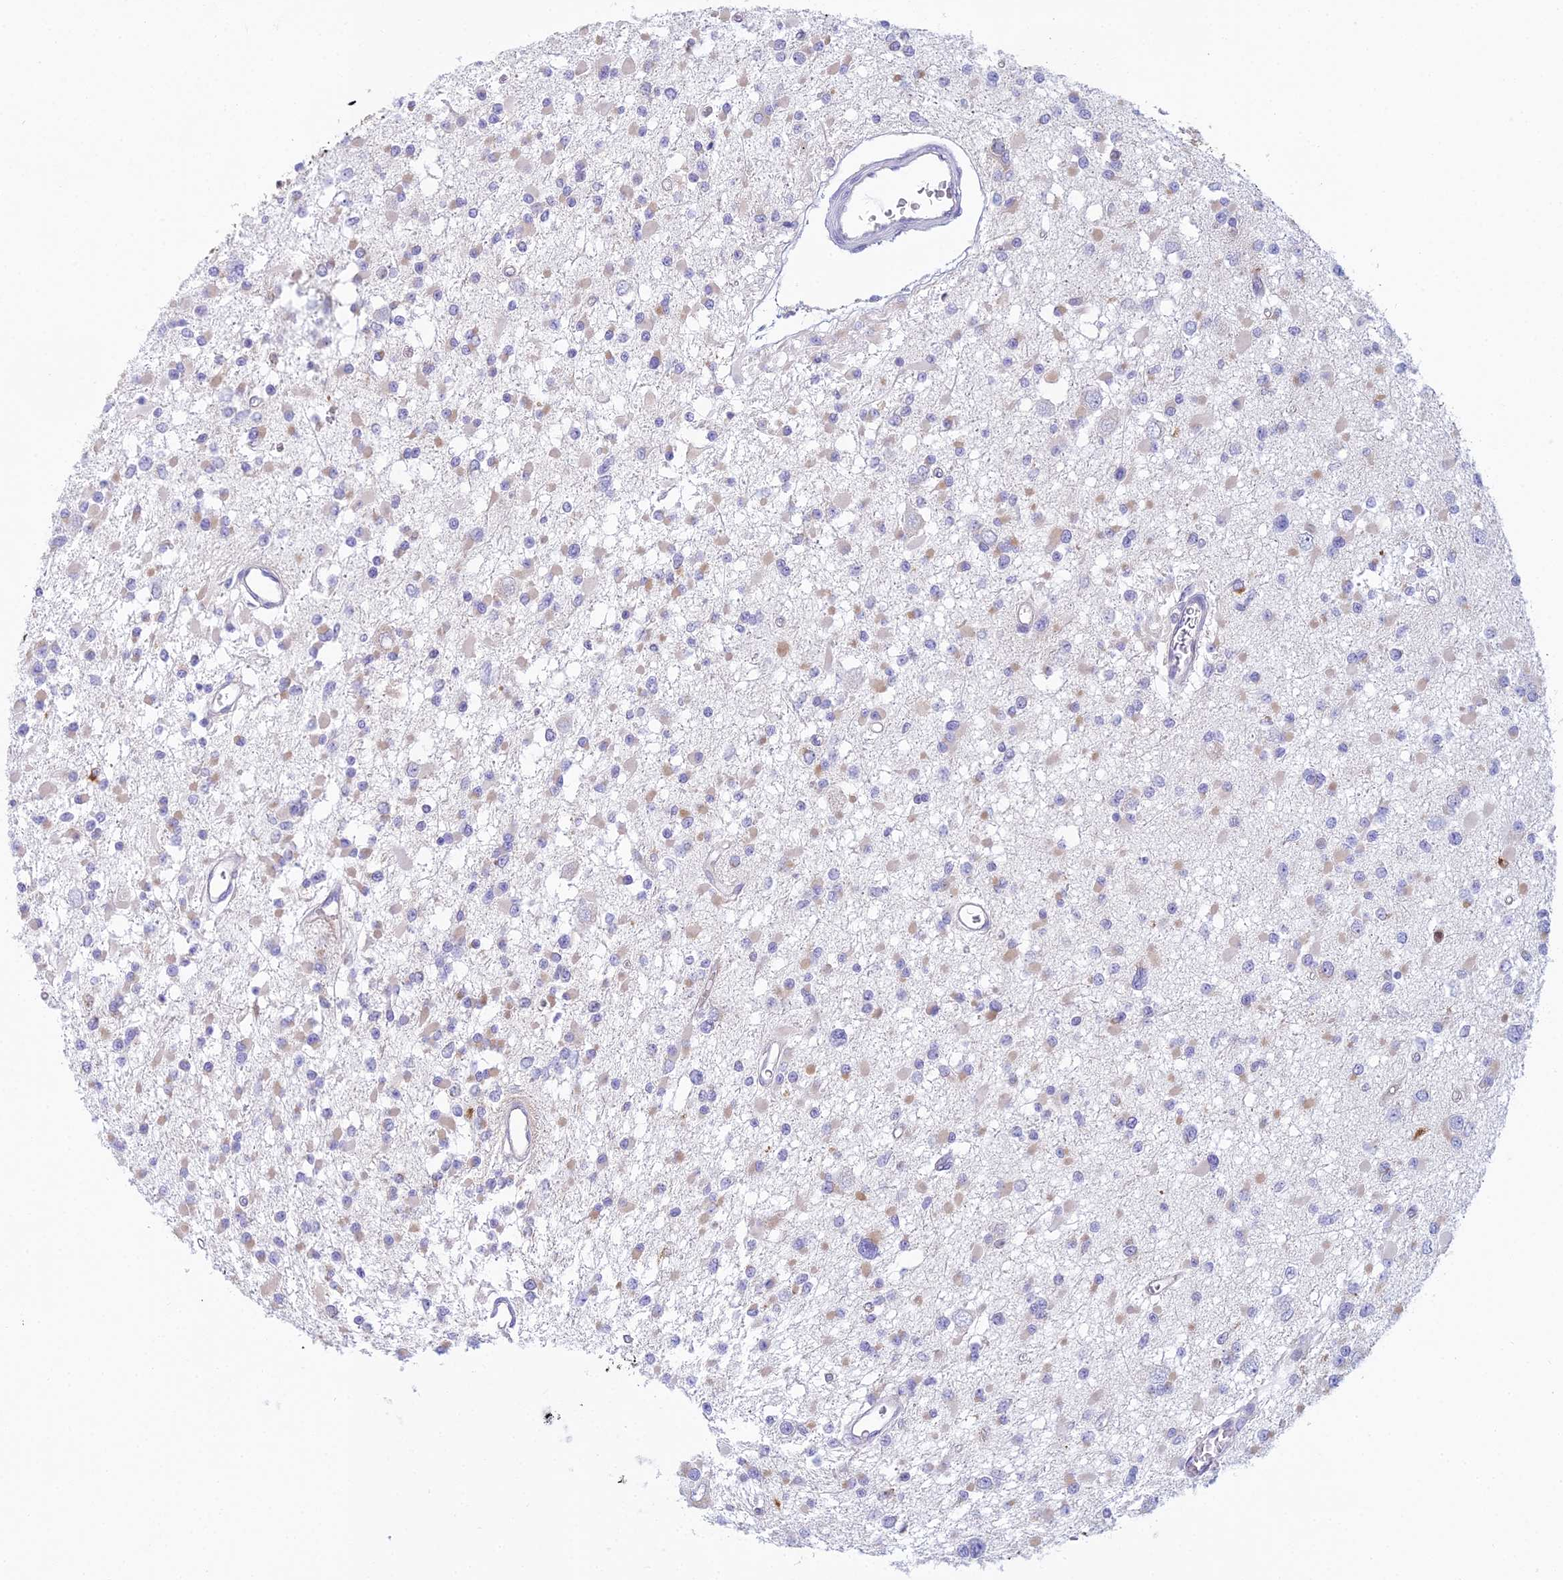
{"staining": {"intensity": "weak", "quantity": "<25%", "location": "cytoplasmic/membranous"}, "tissue": "glioma", "cell_type": "Tumor cells", "image_type": "cancer", "snomed": [{"axis": "morphology", "description": "Glioma, malignant, Low grade"}, {"axis": "topography", "description": "Brain"}], "caption": "High magnification brightfield microscopy of glioma stained with DAB (brown) and counterstained with hematoxylin (blue): tumor cells show no significant staining.", "gene": "HM13", "patient": {"sex": "female", "age": 22}}